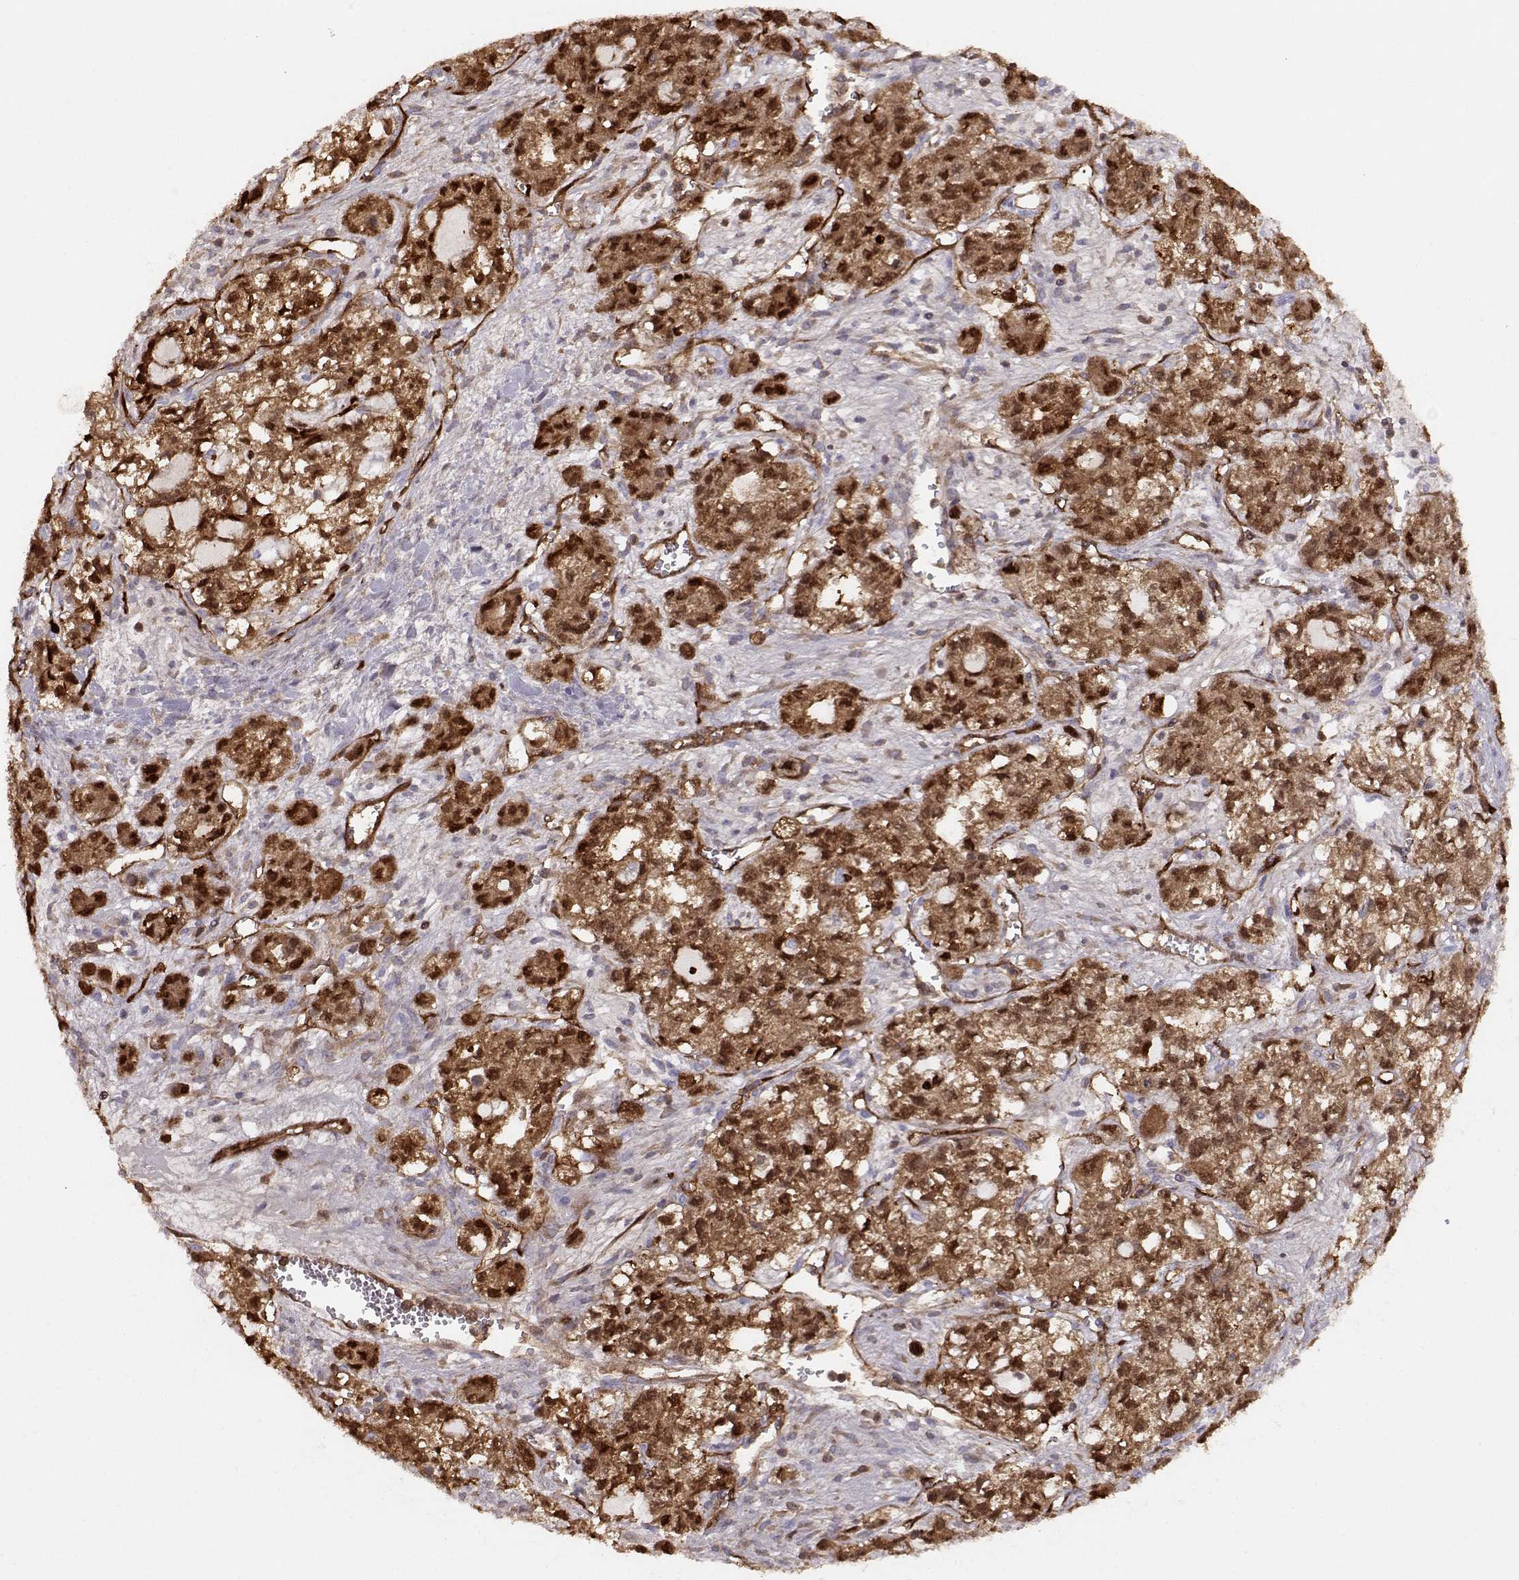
{"staining": {"intensity": "moderate", "quantity": ">75%", "location": "cytoplasmic/membranous,nuclear"}, "tissue": "ovarian cancer", "cell_type": "Tumor cells", "image_type": "cancer", "snomed": [{"axis": "morphology", "description": "Carcinoma, endometroid"}, {"axis": "topography", "description": "Ovary"}], "caption": "Immunohistochemical staining of endometroid carcinoma (ovarian) shows medium levels of moderate cytoplasmic/membranous and nuclear staining in approximately >75% of tumor cells.", "gene": "PNP", "patient": {"sex": "female", "age": 64}}